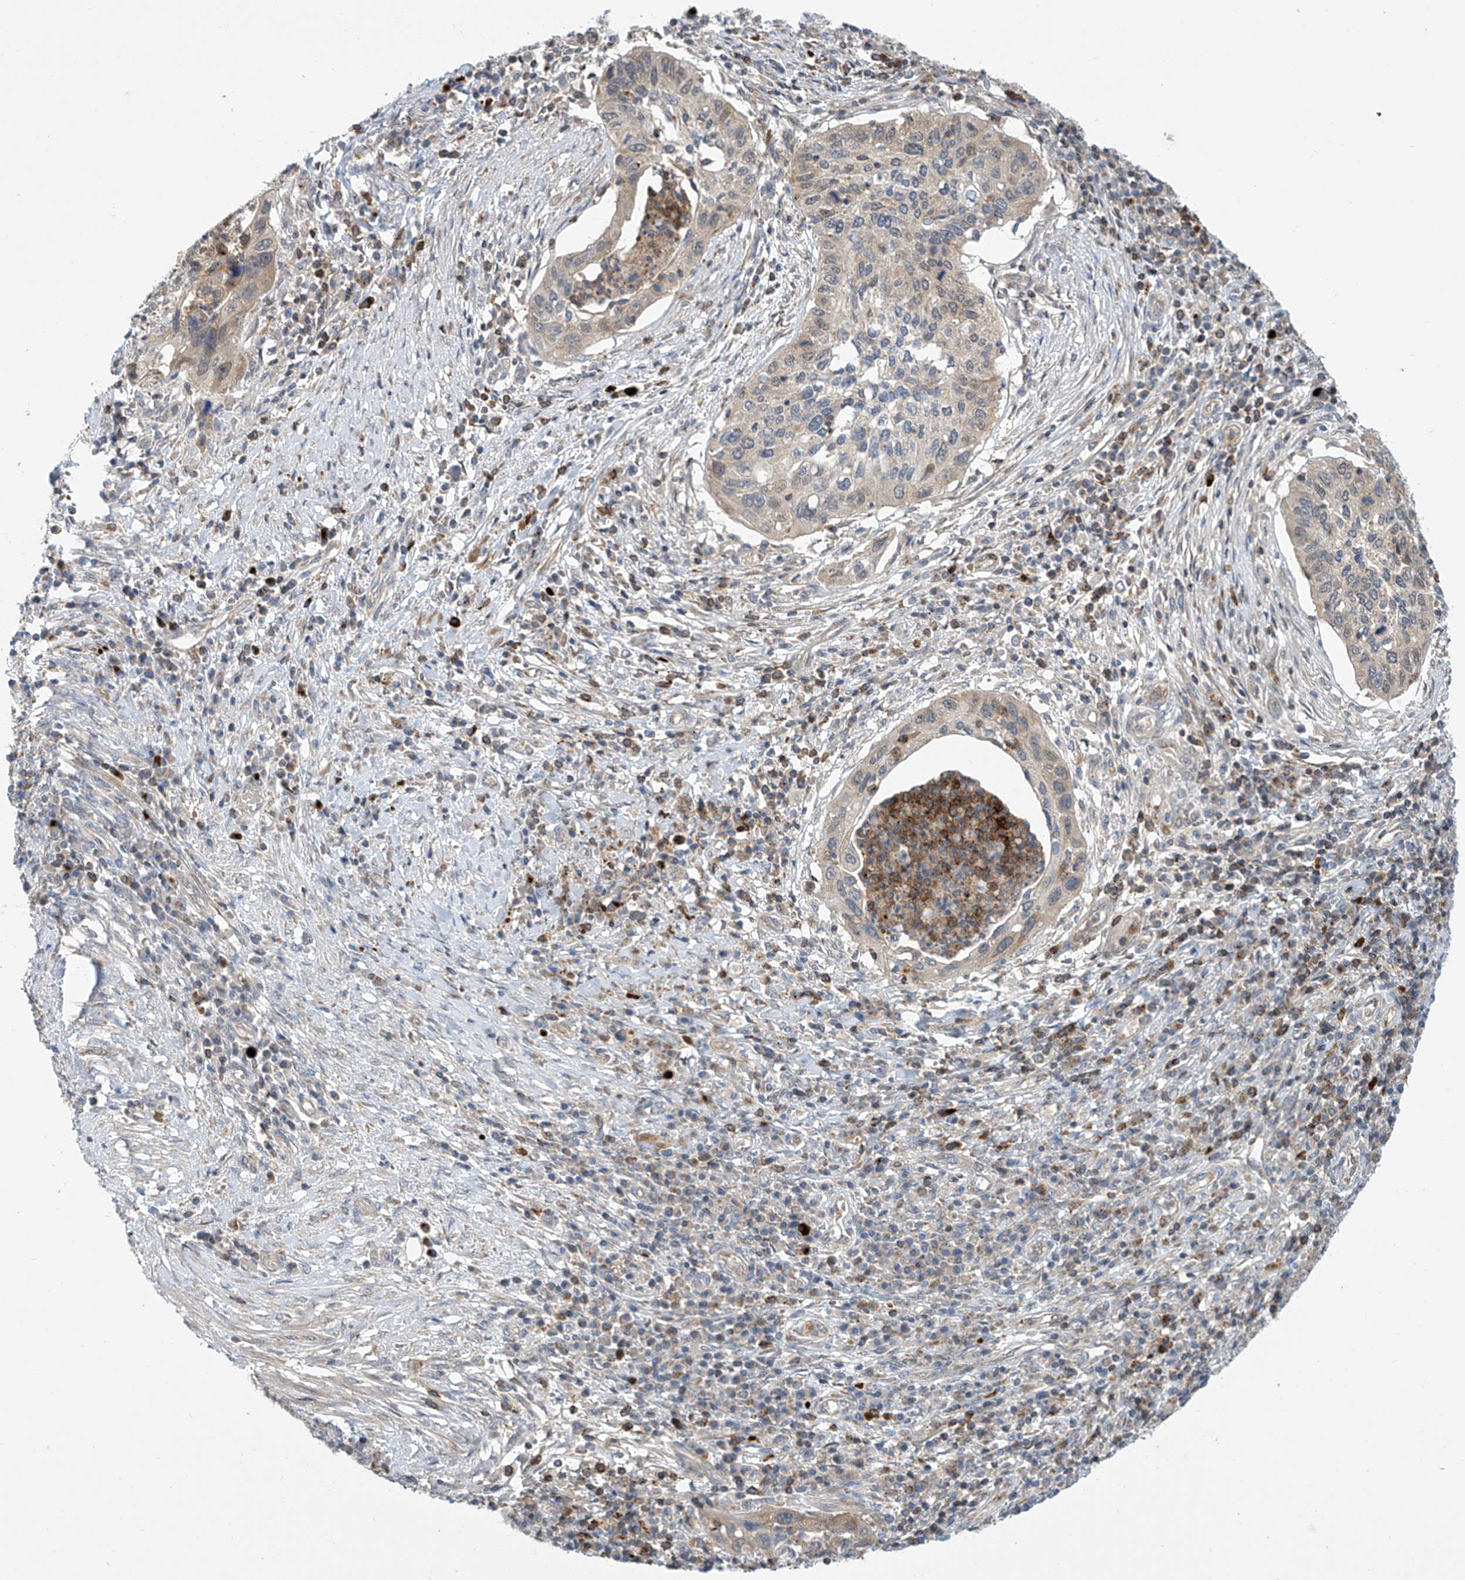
{"staining": {"intensity": "weak", "quantity": "25%-75%", "location": "cytoplasmic/membranous"}, "tissue": "cervical cancer", "cell_type": "Tumor cells", "image_type": "cancer", "snomed": [{"axis": "morphology", "description": "Squamous cell carcinoma, NOS"}, {"axis": "topography", "description": "Cervix"}], "caption": "This image reveals immunohistochemistry staining of cervical cancer, with low weak cytoplasmic/membranous expression in approximately 25%-75% of tumor cells.", "gene": "IBA57", "patient": {"sex": "female", "age": 38}}